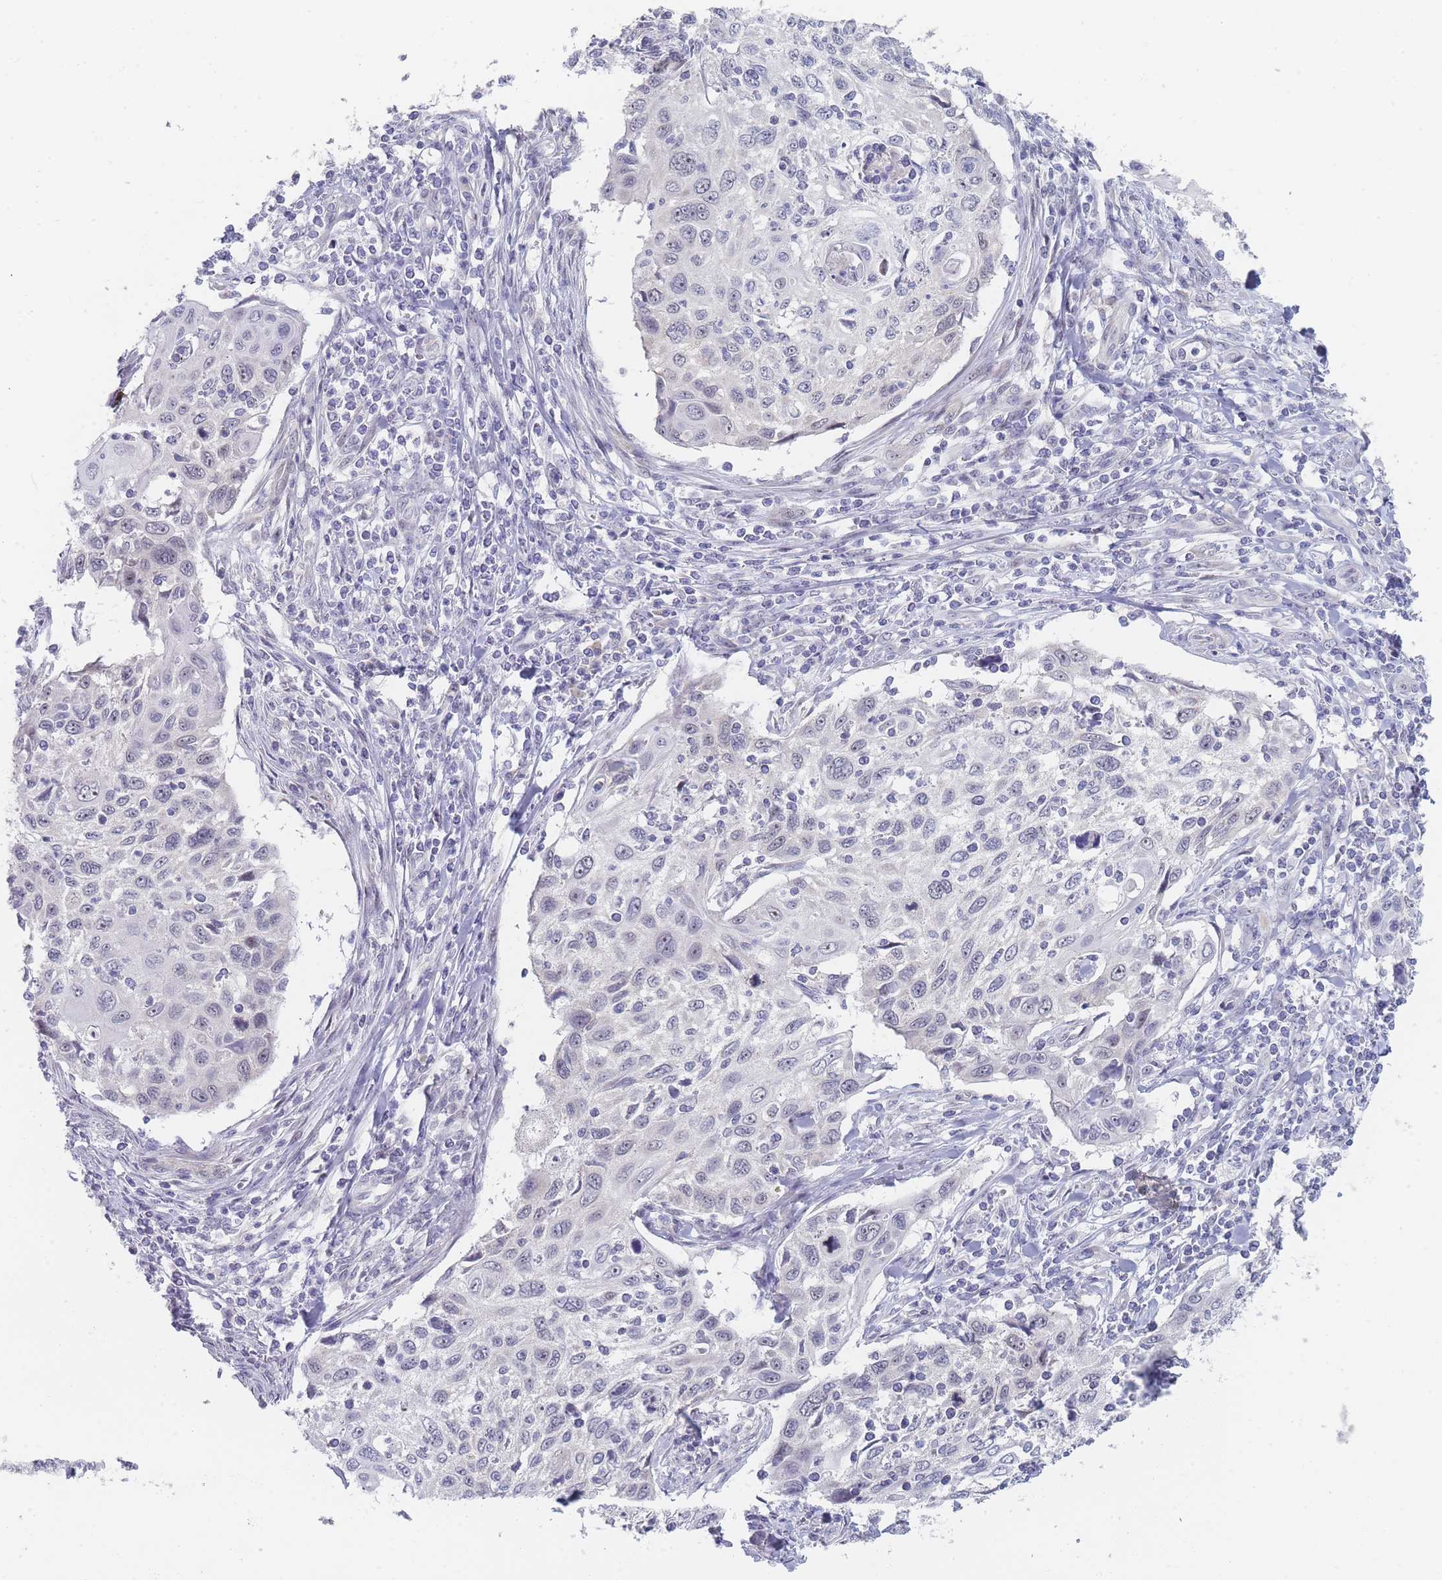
{"staining": {"intensity": "negative", "quantity": "none", "location": "none"}, "tissue": "cervical cancer", "cell_type": "Tumor cells", "image_type": "cancer", "snomed": [{"axis": "morphology", "description": "Squamous cell carcinoma, NOS"}, {"axis": "topography", "description": "Cervix"}], "caption": "Cervical cancer (squamous cell carcinoma) stained for a protein using IHC exhibits no positivity tumor cells.", "gene": "RNF8", "patient": {"sex": "female", "age": 70}}